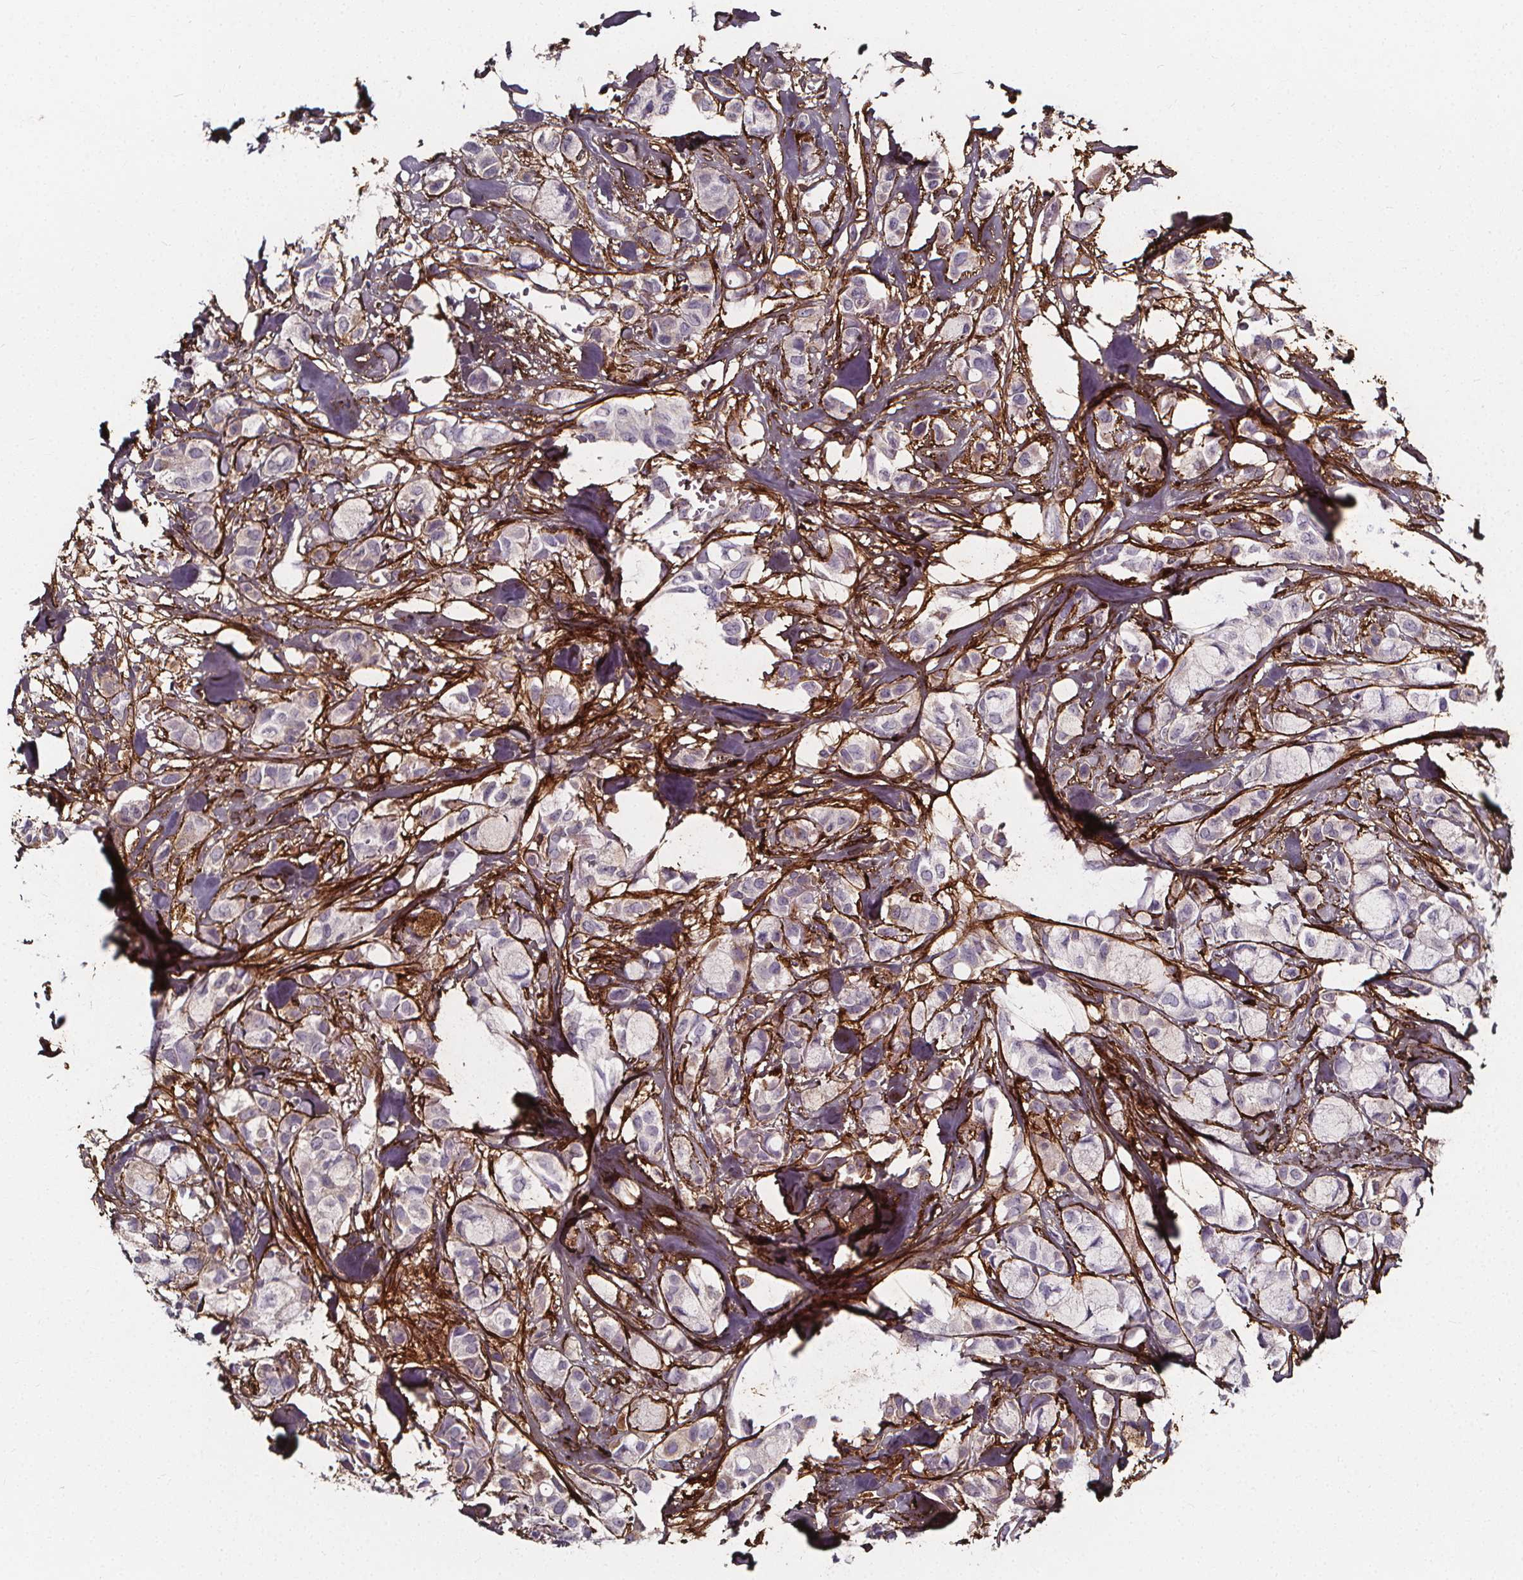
{"staining": {"intensity": "negative", "quantity": "none", "location": "none"}, "tissue": "breast cancer", "cell_type": "Tumor cells", "image_type": "cancer", "snomed": [{"axis": "morphology", "description": "Duct carcinoma"}, {"axis": "topography", "description": "Breast"}], "caption": "Immunohistochemistry micrograph of neoplastic tissue: breast intraductal carcinoma stained with DAB displays no significant protein expression in tumor cells. (DAB immunohistochemistry, high magnification).", "gene": "AEBP1", "patient": {"sex": "female", "age": 85}}